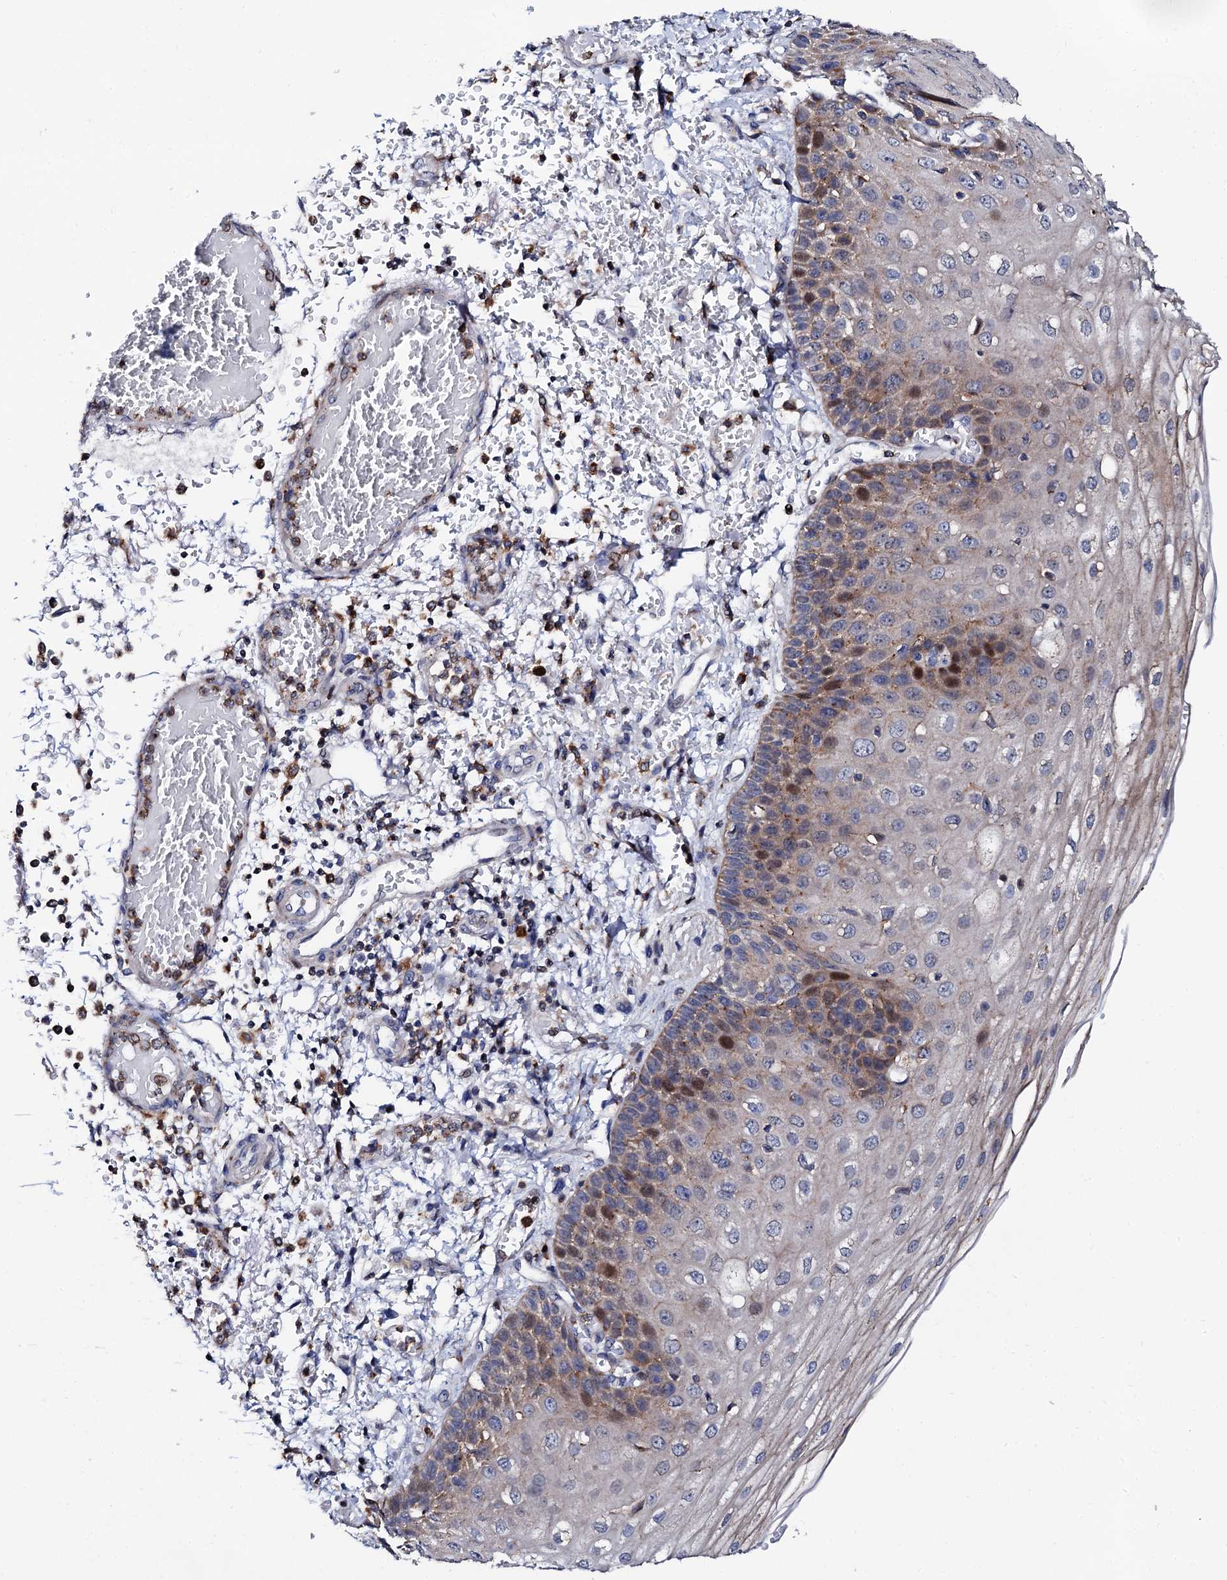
{"staining": {"intensity": "moderate", "quantity": "<25%", "location": "cytoplasmic/membranous,nuclear"}, "tissue": "esophagus", "cell_type": "Squamous epithelial cells", "image_type": "normal", "snomed": [{"axis": "morphology", "description": "Normal tissue, NOS"}, {"axis": "topography", "description": "Esophagus"}], "caption": "Brown immunohistochemical staining in benign esophagus shows moderate cytoplasmic/membranous,nuclear staining in about <25% of squamous epithelial cells.", "gene": "TCIRG1", "patient": {"sex": "male", "age": 81}}